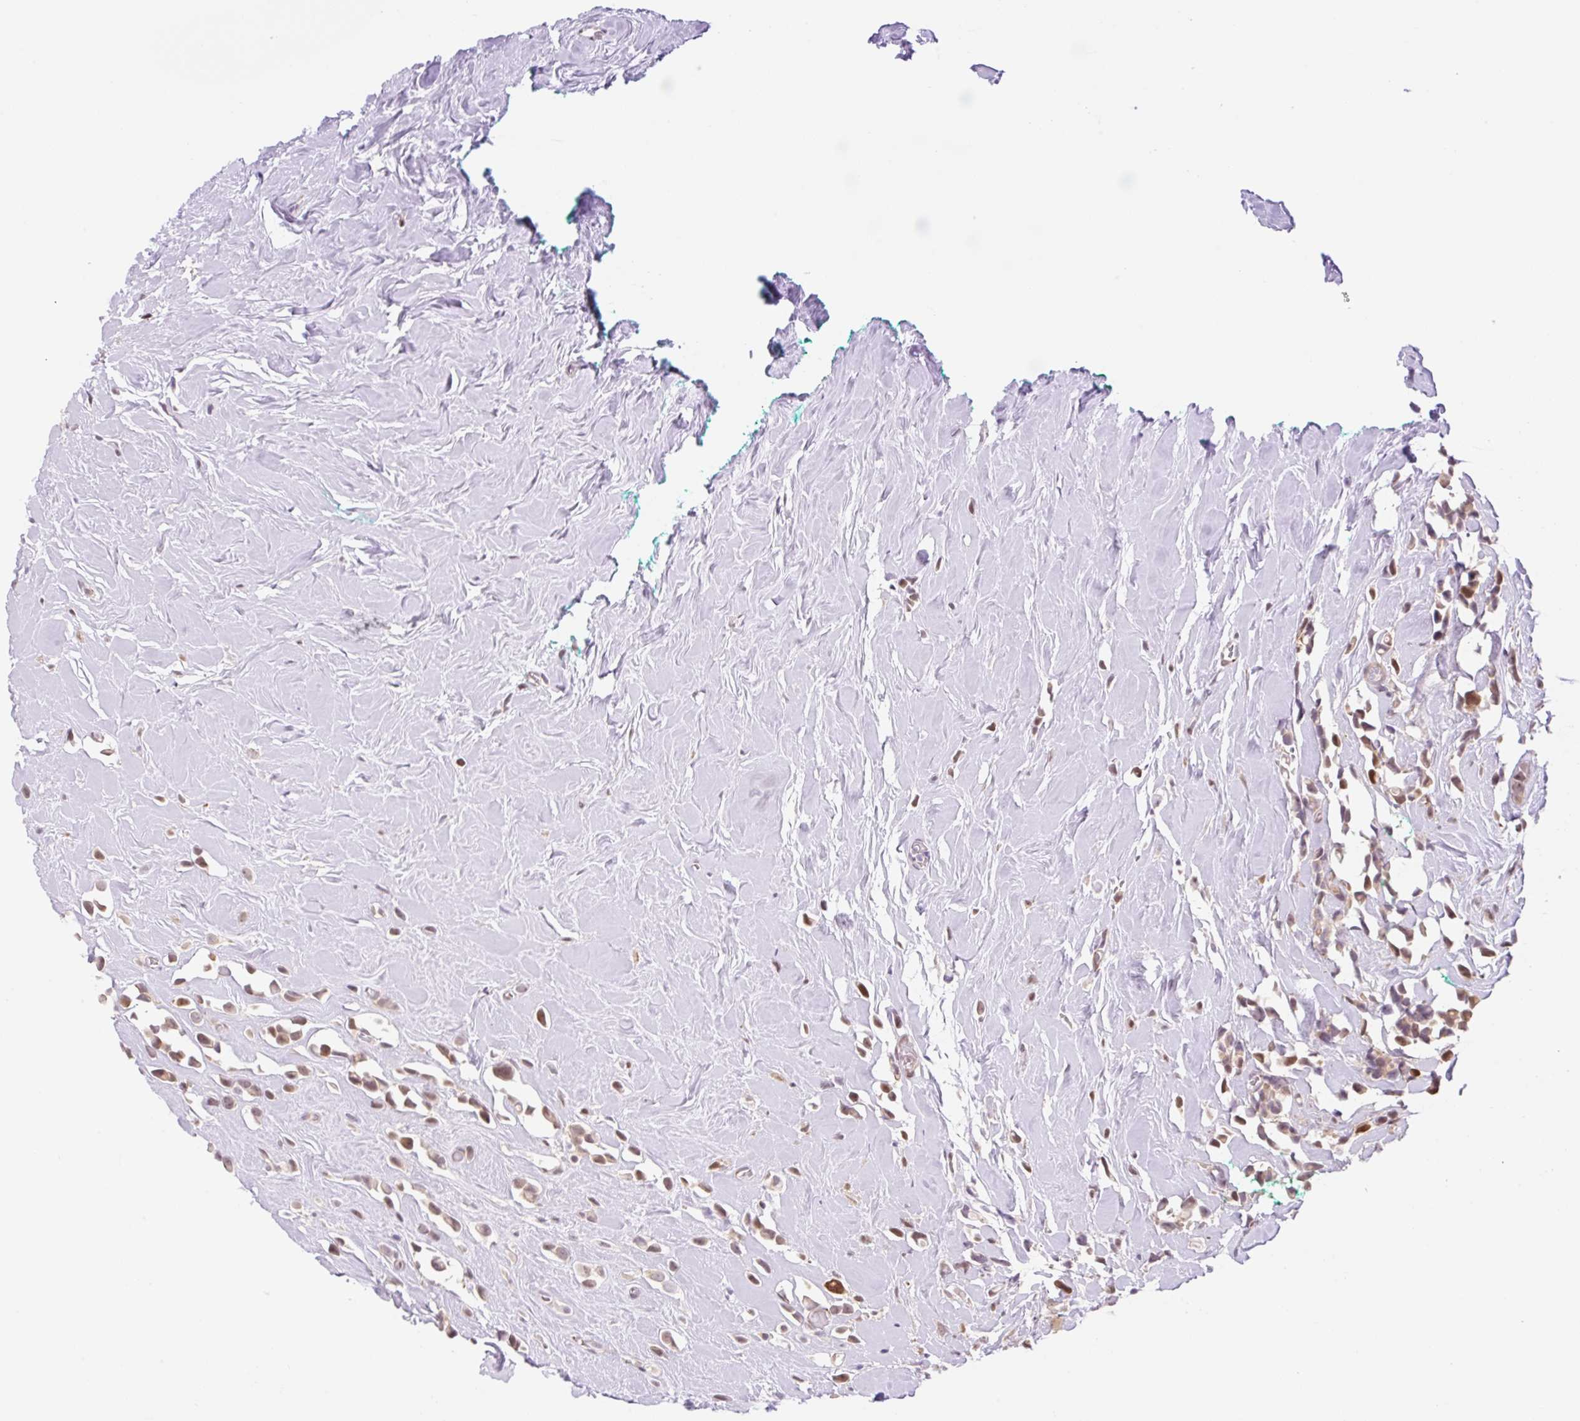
{"staining": {"intensity": "weak", "quantity": ">75%", "location": "cytoplasmic/membranous,nuclear"}, "tissue": "breast cancer", "cell_type": "Tumor cells", "image_type": "cancer", "snomed": [{"axis": "morphology", "description": "Duct carcinoma"}, {"axis": "topography", "description": "Breast"}], "caption": "A brown stain highlights weak cytoplasmic/membranous and nuclear staining of a protein in breast cancer (intraductal carcinoma) tumor cells. Nuclei are stained in blue.", "gene": "ZFP41", "patient": {"sex": "female", "age": 80}}